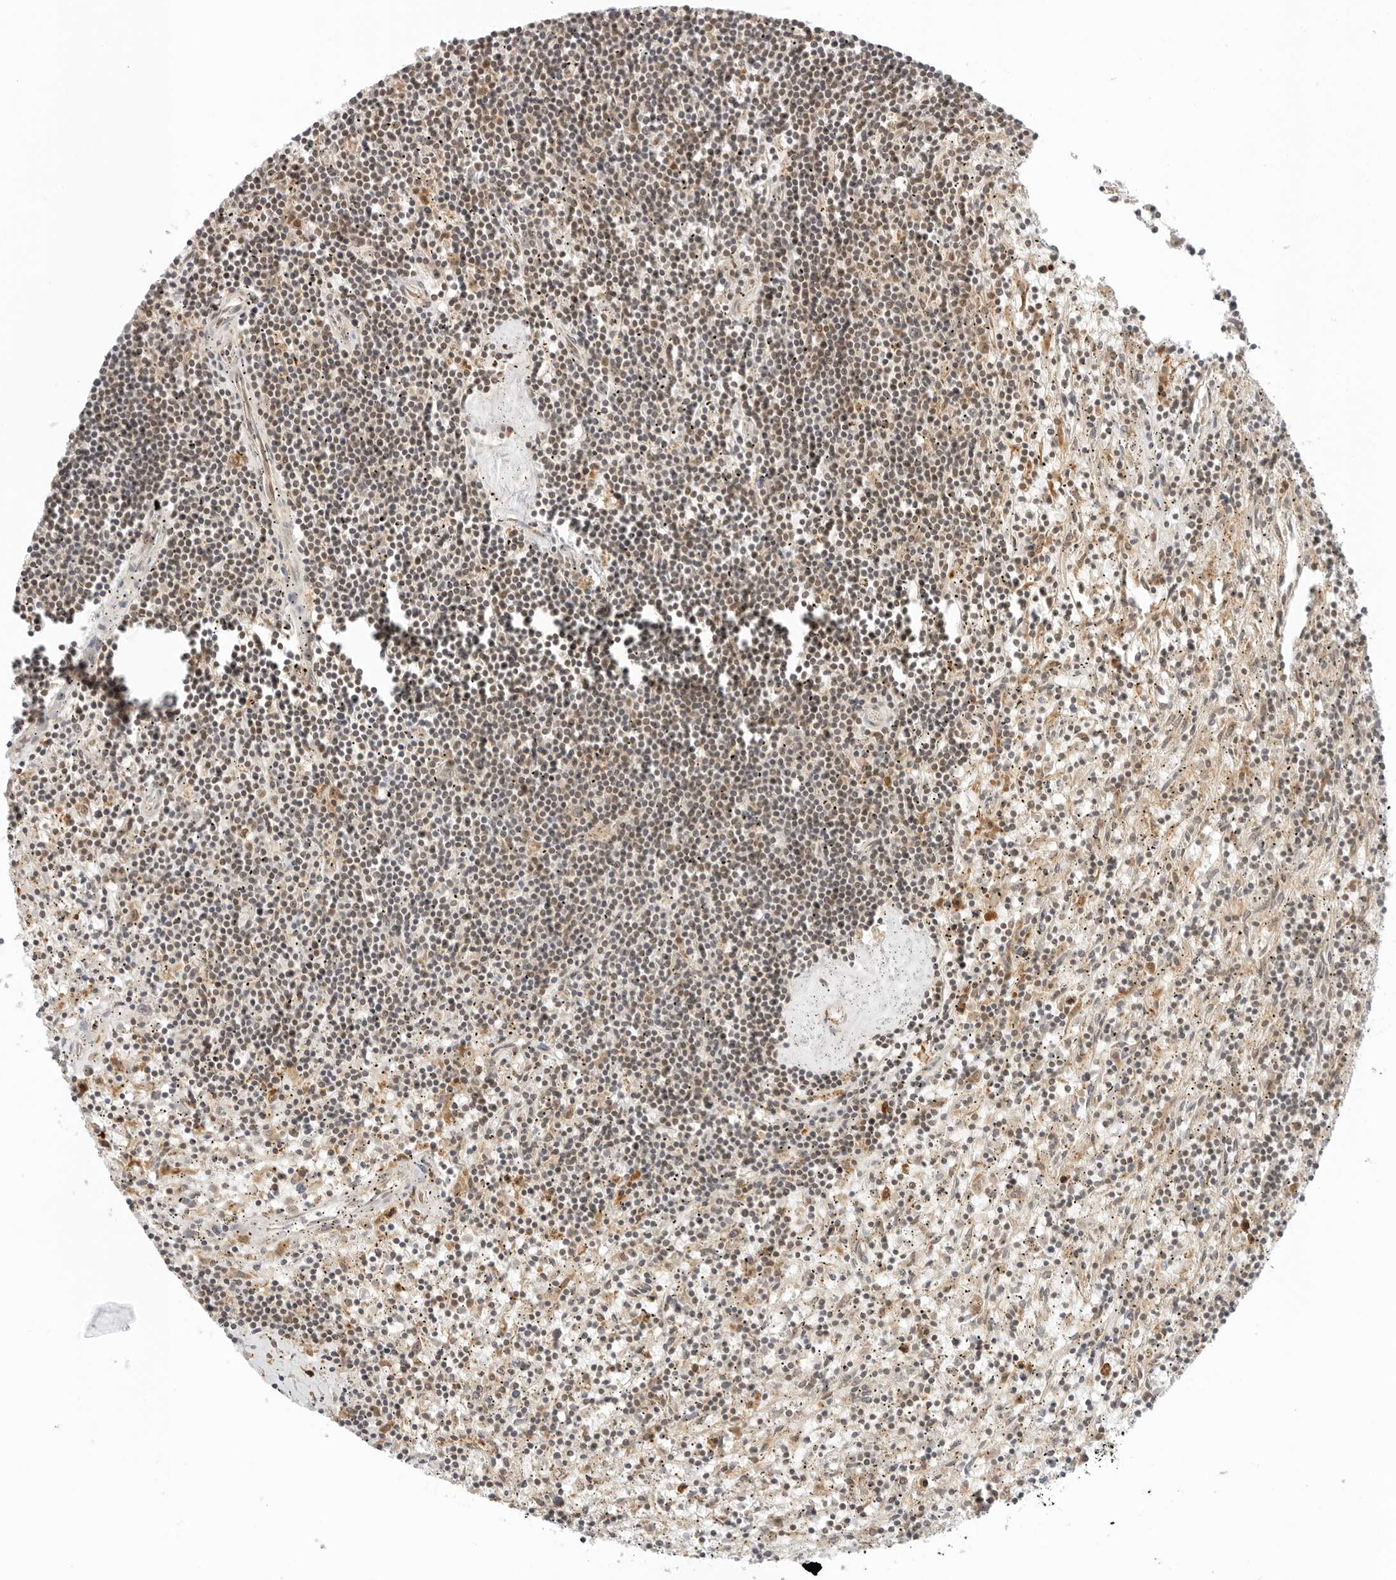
{"staining": {"intensity": "weak", "quantity": "<25%", "location": "cytoplasmic/membranous,nuclear"}, "tissue": "lymphoma", "cell_type": "Tumor cells", "image_type": "cancer", "snomed": [{"axis": "morphology", "description": "Malignant lymphoma, non-Hodgkin's type, Low grade"}, {"axis": "topography", "description": "Spleen"}], "caption": "Protein analysis of malignant lymphoma, non-Hodgkin's type (low-grade) exhibits no significant positivity in tumor cells.", "gene": "RC3H1", "patient": {"sex": "male", "age": 76}}